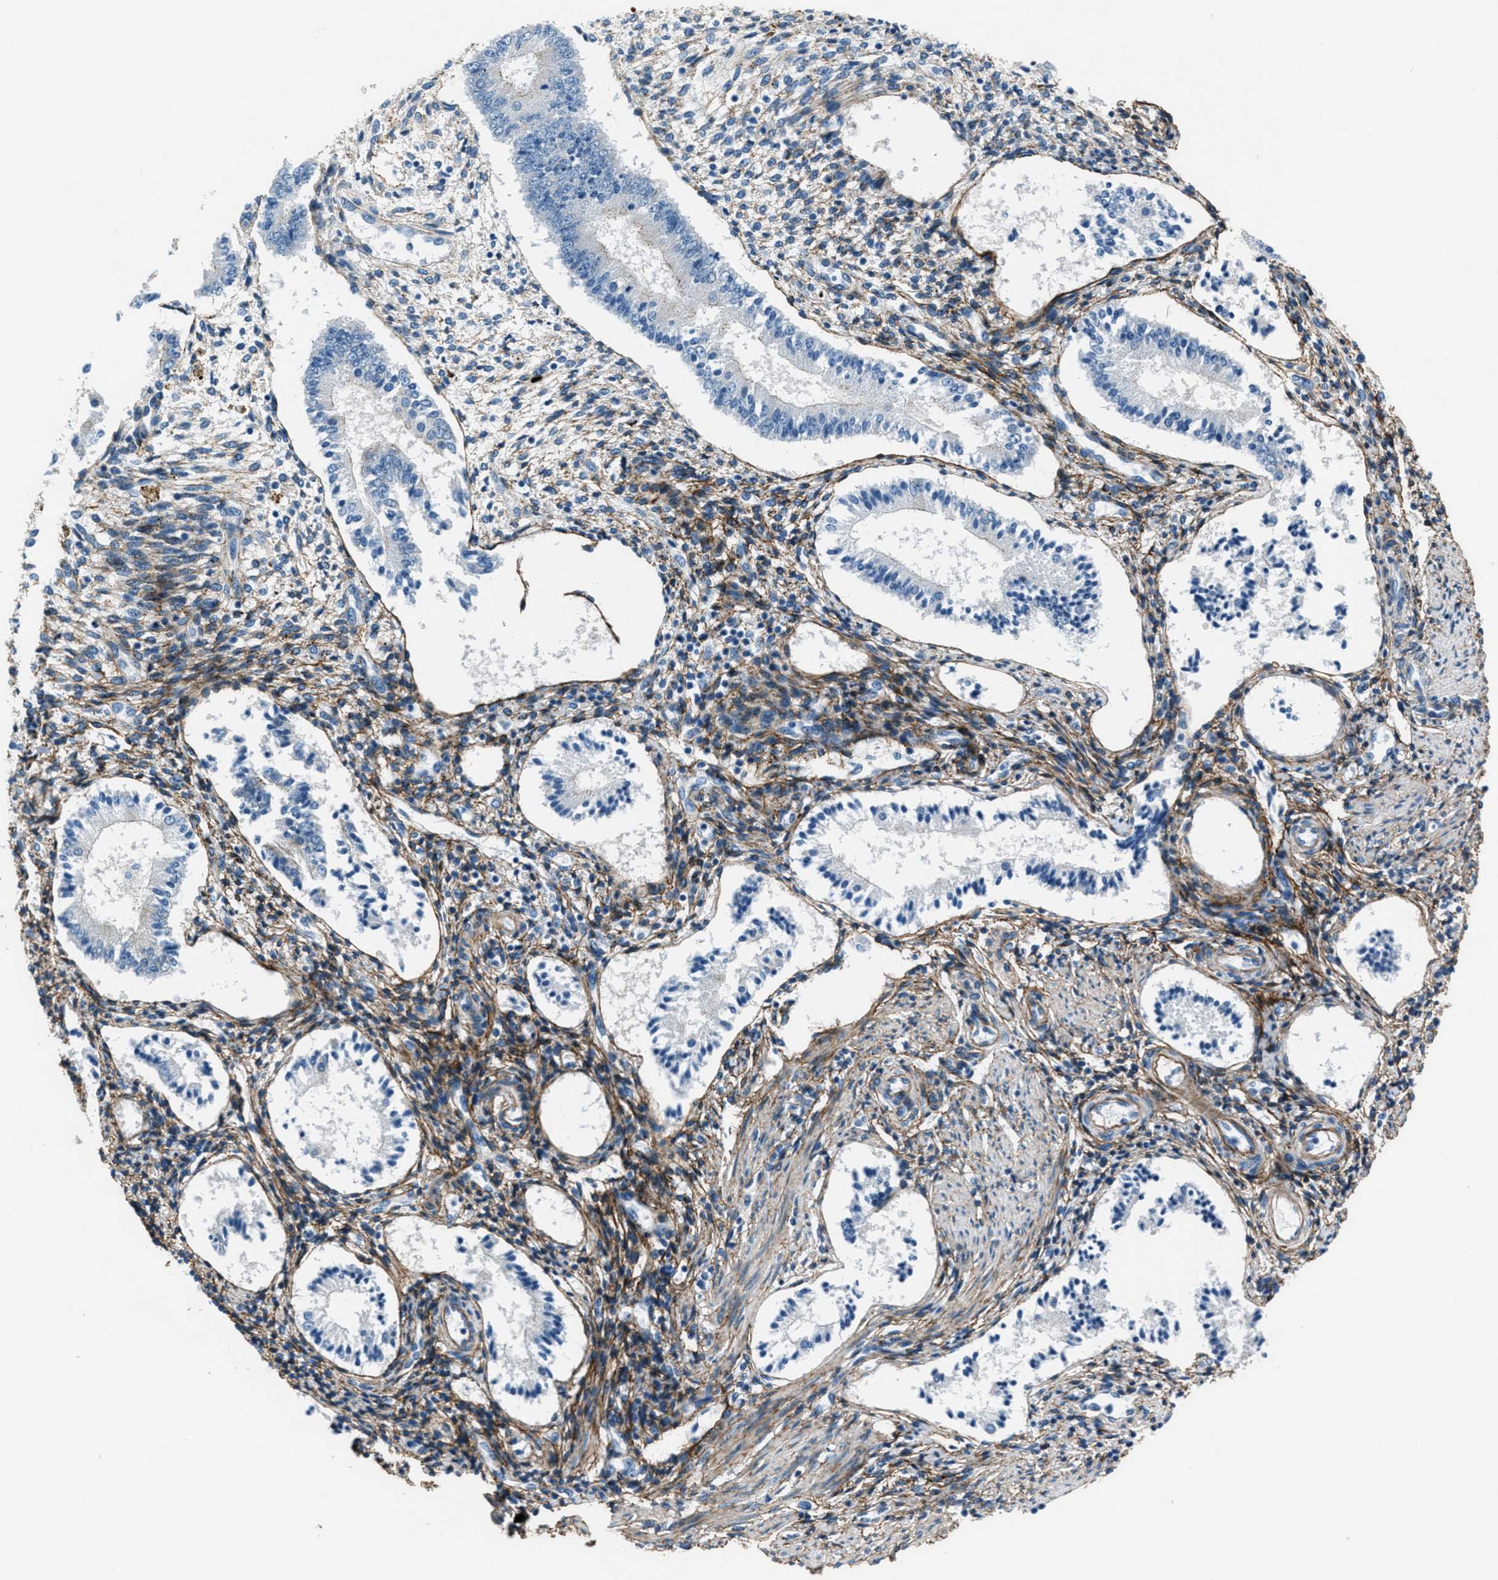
{"staining": {"intensity": "negative", "quantity": "none", "location": "none"}, "tissue": "endometrium", "cell_type": "Cells in endometrial stroma", "image_type": "normal", "snomed": [{"axis": "morphology", "description": "Normal tissue, NOS"}, {"axis": "topography", "description": "Endometrium"}], "caption": "This histopathology image is of normal endometrium stained with immunohistochemistry to label a protein in brown with the nuclei are counter-stained blue. There is no positivity in cells in endometrial stroma. (Stains: DAB immunohistochemistry with hematoxylin counter stain, Microscopy: brightfield microscopy at high magnification).", "gene": "FBN1", "patient": {"sex": "female", "age": 42}}